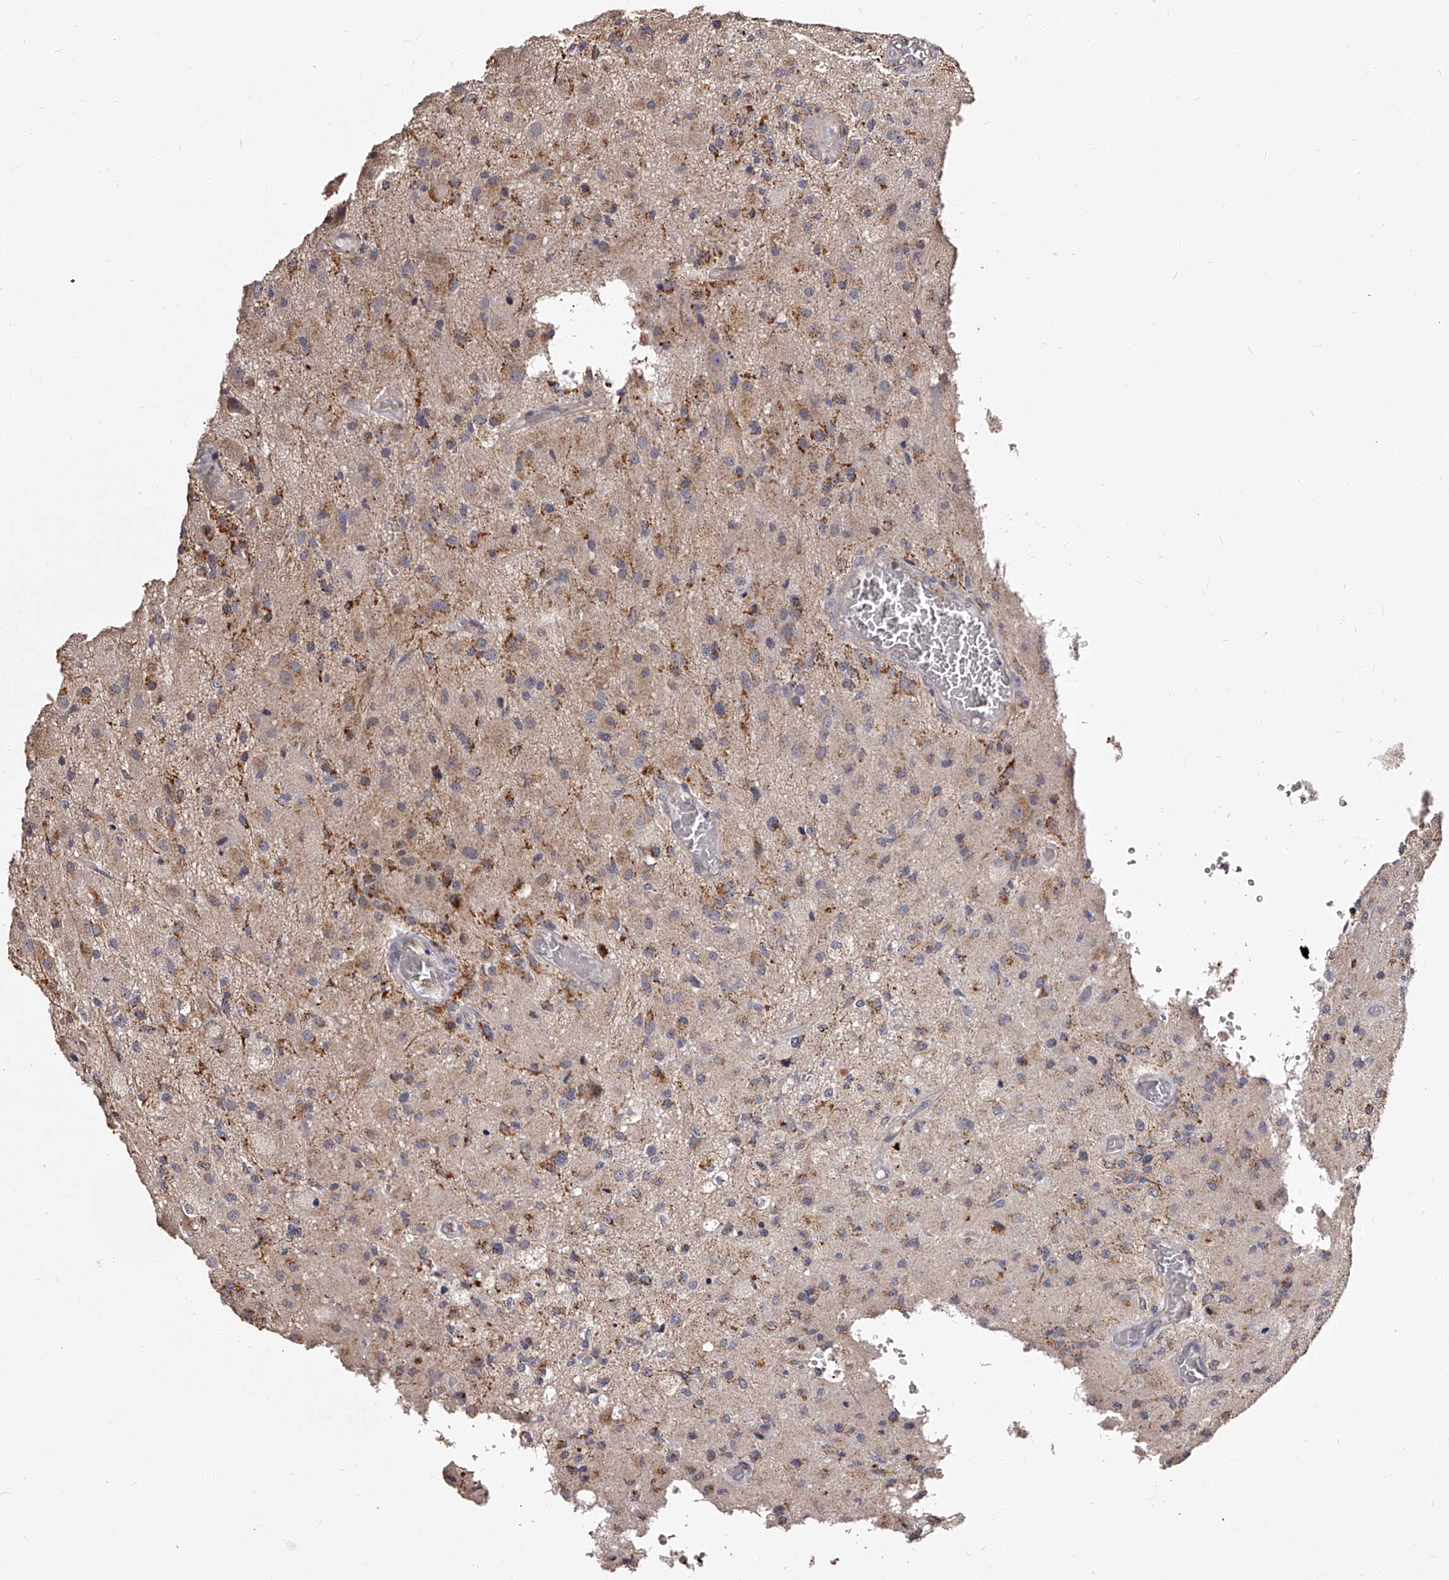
{"staining": {"intensity": "weak", "quantity": "25%-75%", "location": "cytoplasmic/membranous"}, "tissue": "glioma", "cell_type": "Tumor cells", "image_type": "cancer", "snomed": [{"axis": "morphology", "description": "Normal tissue, NOS"}, {"axis": "morphology", "description": "Glioma, malignant, High grade"}, {"axis": "topography", "description": "Cerebral cortex"}], "caption": "IHC (DAB) staining of human glioma displays weak cytoplasmic/membranous protein expression in approximately 25%-75% of tumor cells.", "gene": "RSC1A1", "patient": {"sex": "male", "age": 77}}